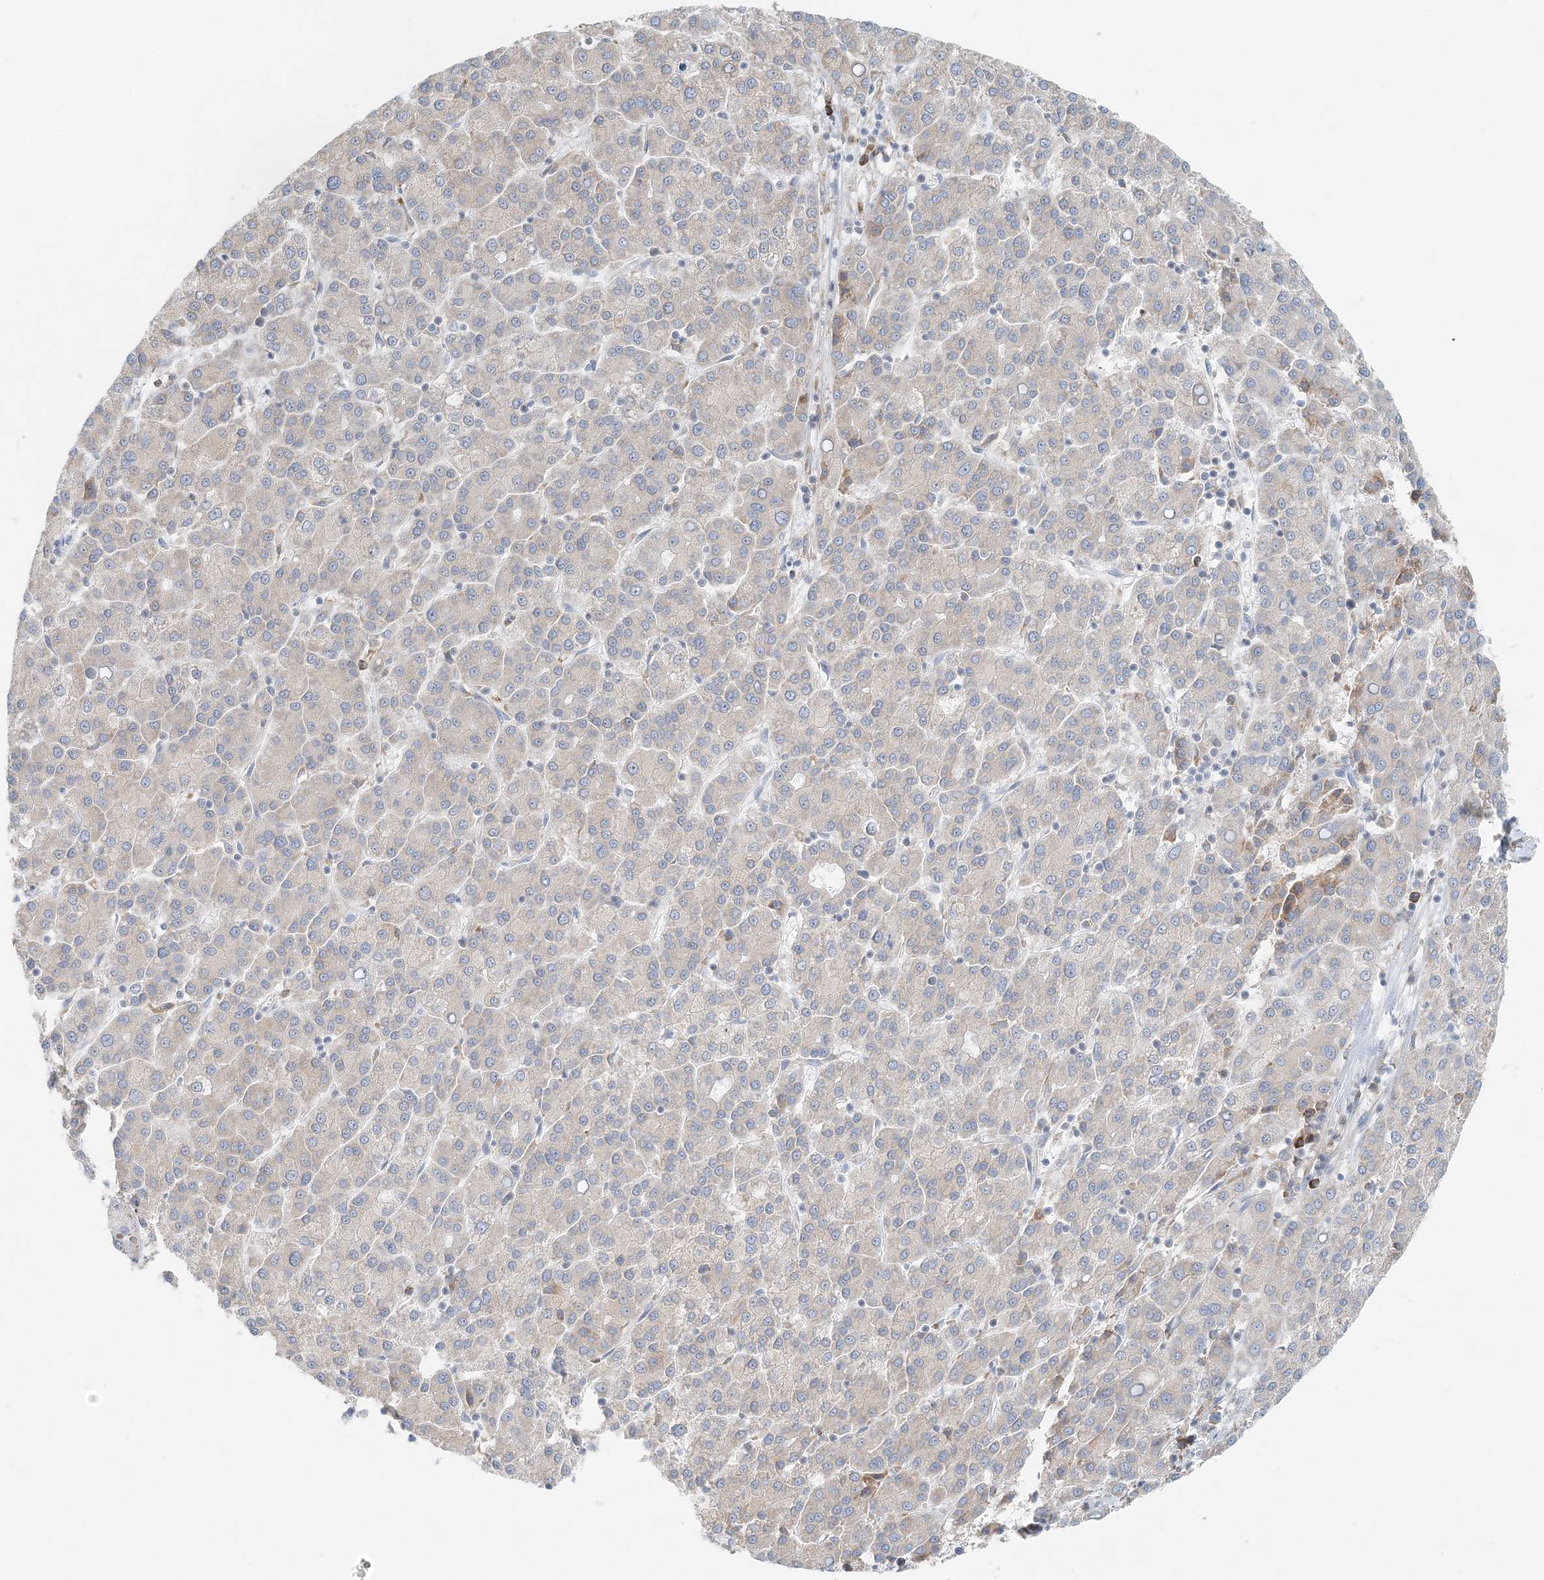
{"staining": {"intensity": "negative", "quantity": "none", "location": "none"}, "tissue": "liver cancer", "cell_type": "Tumor cells", "image_type": "cancer", "snomed": [{"axis": "morphology", "description": "Carcinoma, Hepatocellular, NOS"}, {"axis": "topography", "description": "Liver"}], "caption": "Tumor cells are negative for protein expression in human hepatocellular carcinoma (liver).", "gene": "STK11IP", "patient": {"sex": "female", "age": 58}}